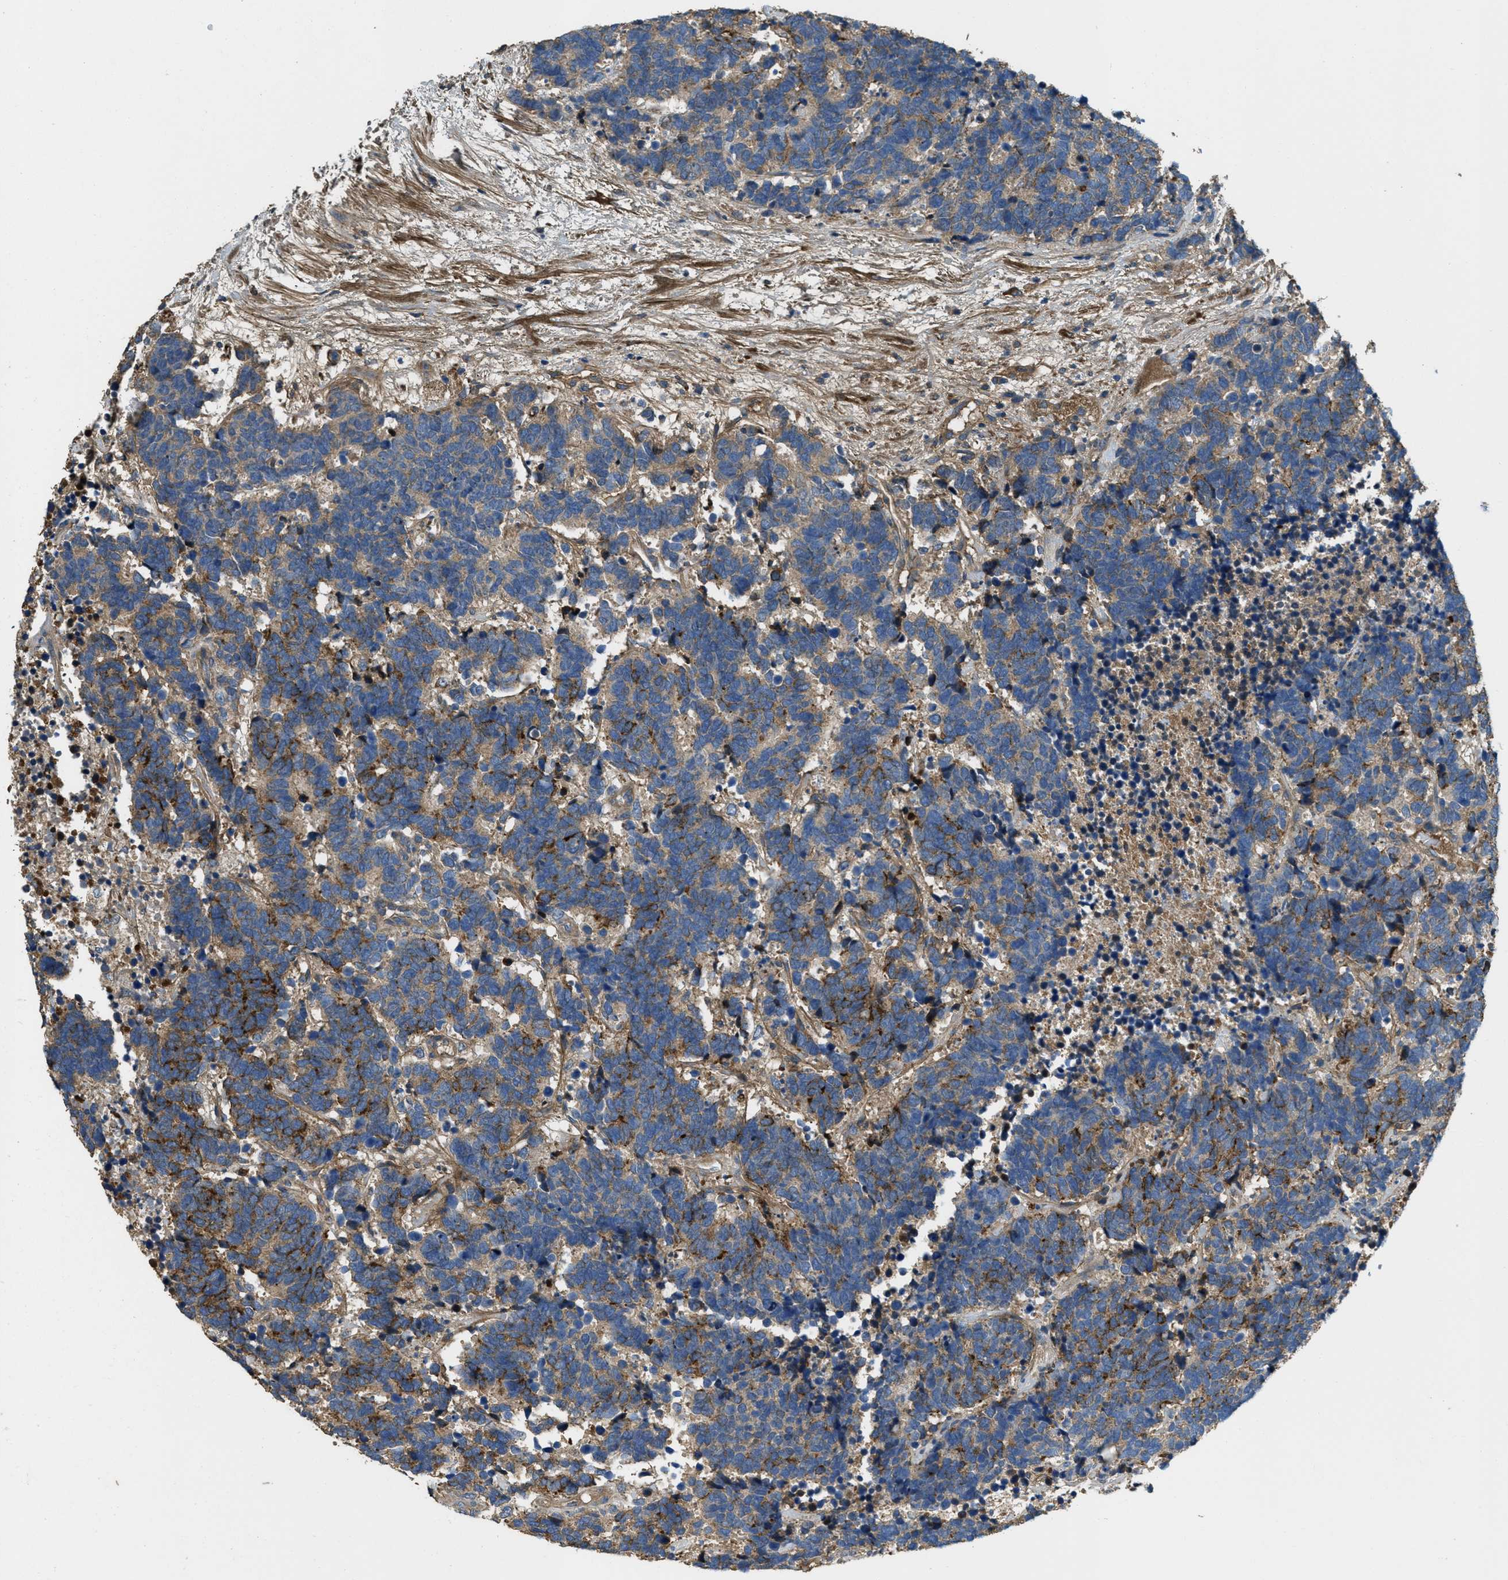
{"staining": {"intensity": "moderate", "quantity": "25%-75%", "location": "cytoplasmic/membranous"}, "tissue": "carcinoid", "cell_type": "Tumor cells", "image_type": "cancer", "snomed": [{"axis": "morphology", "description": "Carcinoma, NOS"}, {"axis": "morphology", "description": "Carcinoid, malignant, NOS"}, {"axis": "topography", "description": "Urinary bladder"}], "caption": "Human malignant carcinoid stained for a protein (brown) reveals moderate cytoplasmic/membranous positive positivity in approximately 25%-75% of tumor cells.", "gene": "THBS2", "patient": {"sex": "male", "age": 57}}